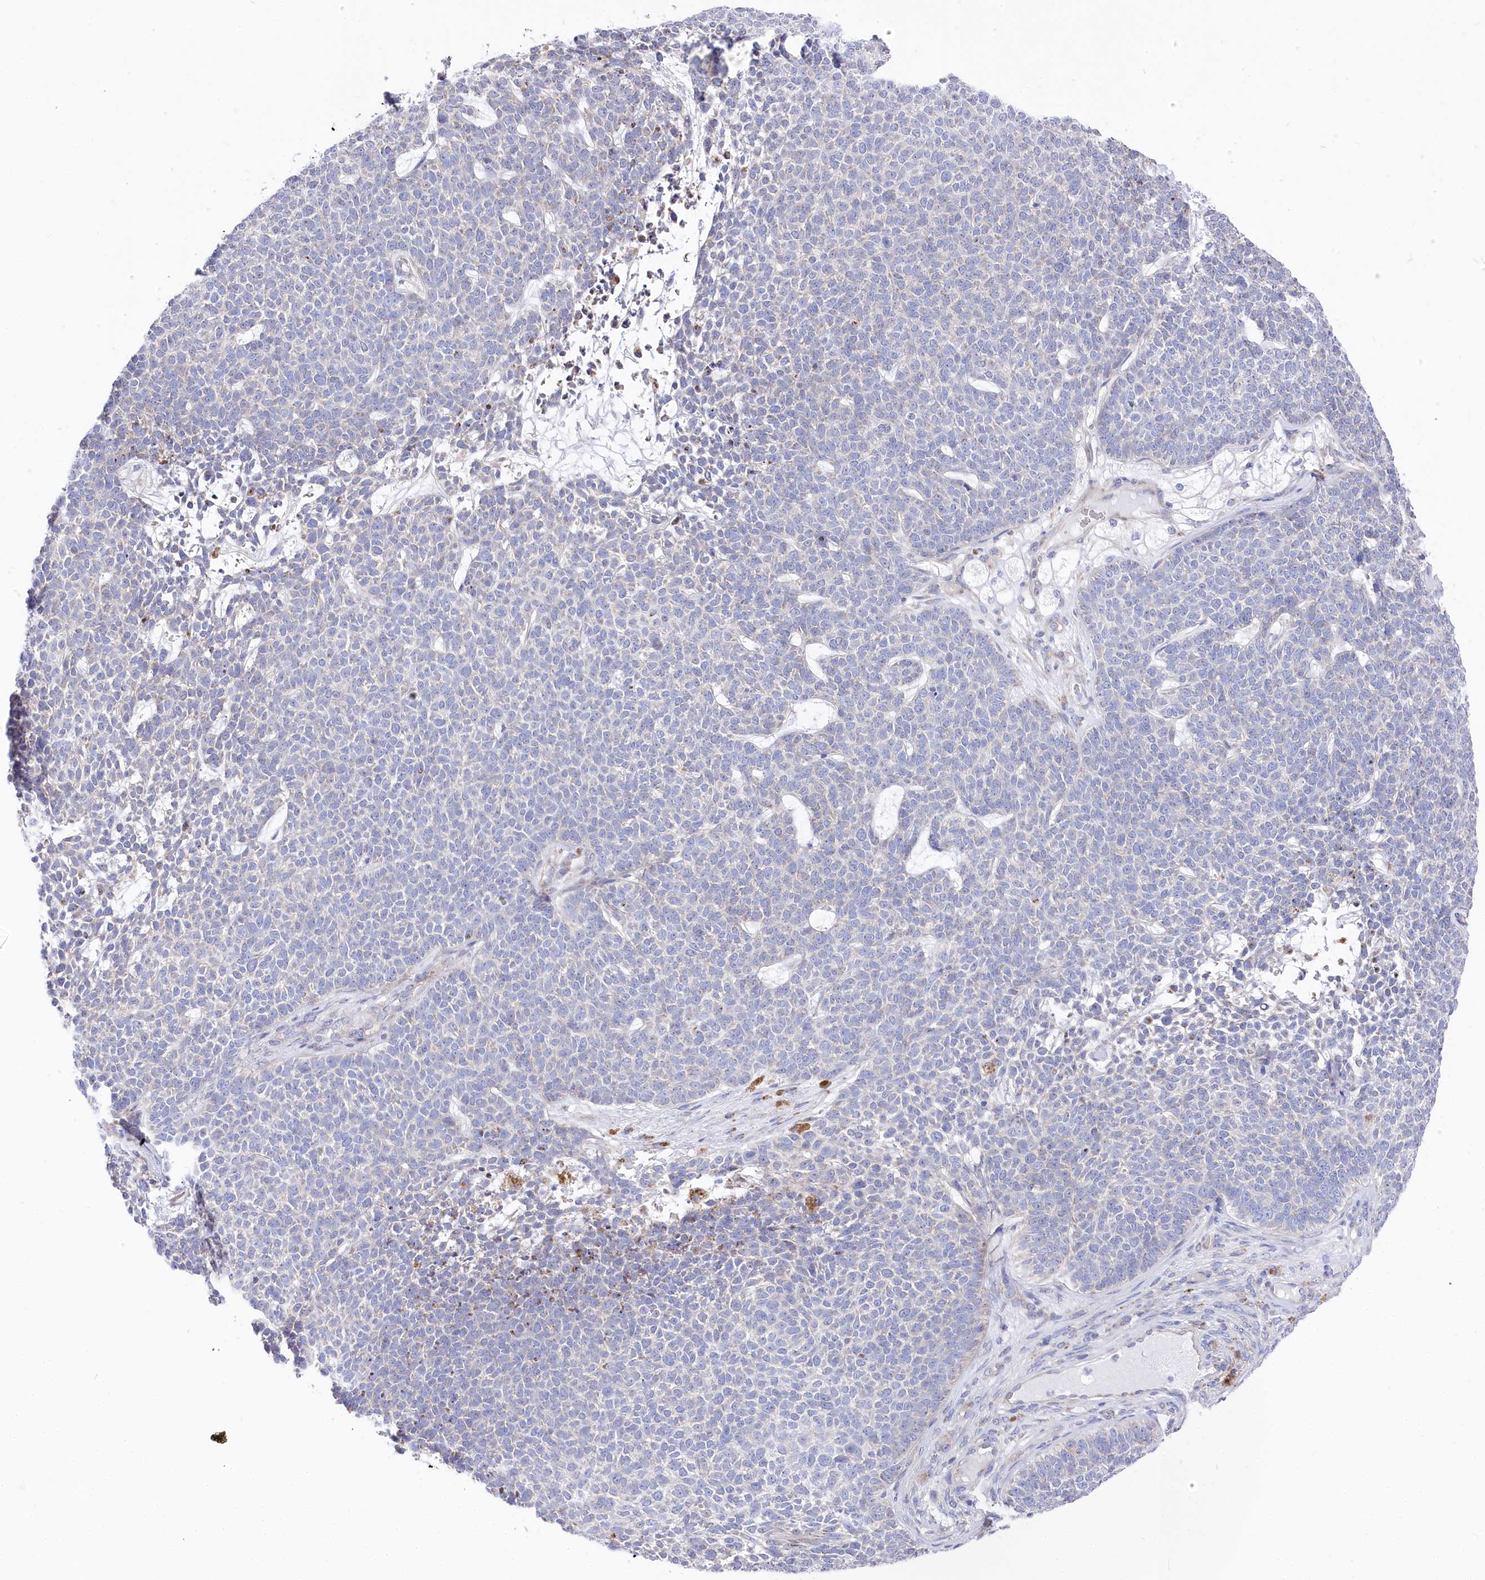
{"staining": {"intensity": "negative", "quantity": "none", "location": "none"}, "tissue": "skin cancer", "cell_type": "Tumor cells", "image_type": "cancer", "snomed": [{"axis": "morphology", "description": "Basal cell carcinoma"}, {"axis": "topography", "description": "Skin"}], "caption": "Tumor cells are negative for protein expression in human skin cancer.", "gene": "POGLUT1", "patient": {"sex": "female", "age": 84}}